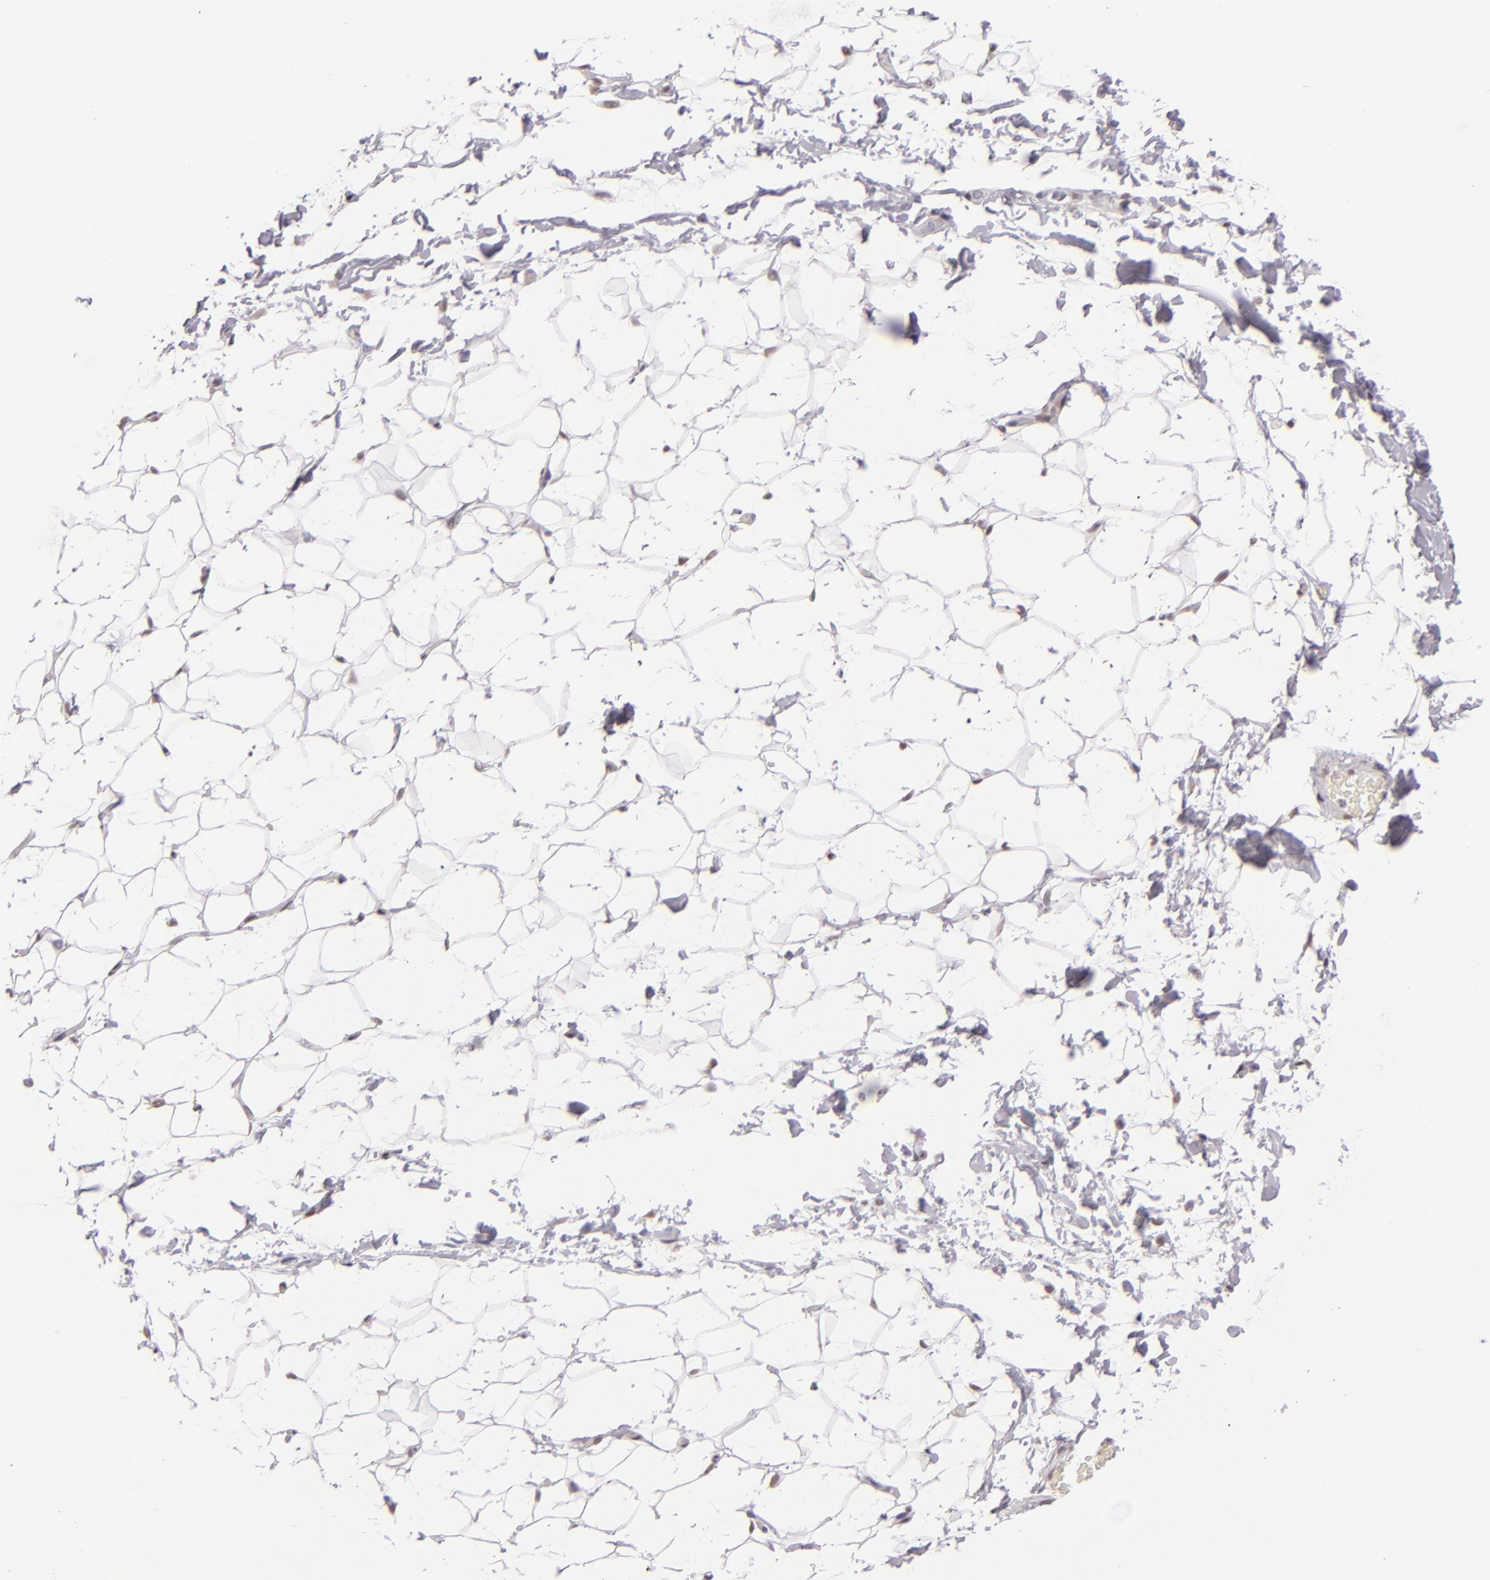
{"staining": {"intensity": "negative", "quantity": "none", "location": "none"}, "tissue": "adipose tissue", "cell_type": "Adipocytes", "image_type": "normal", "snomed": [{"axis": "morphology", "description": "Normal tissue, NOS"}, {"axis": "topography", "description": "Soft tissue"}], "caption": "IHC photomicrograph of normal adipose tissue stained for a protein (brown), which shows no positivity in adipocytes.", "gene": "BRD8", "patient": {"sex": "male", "age": 26}}